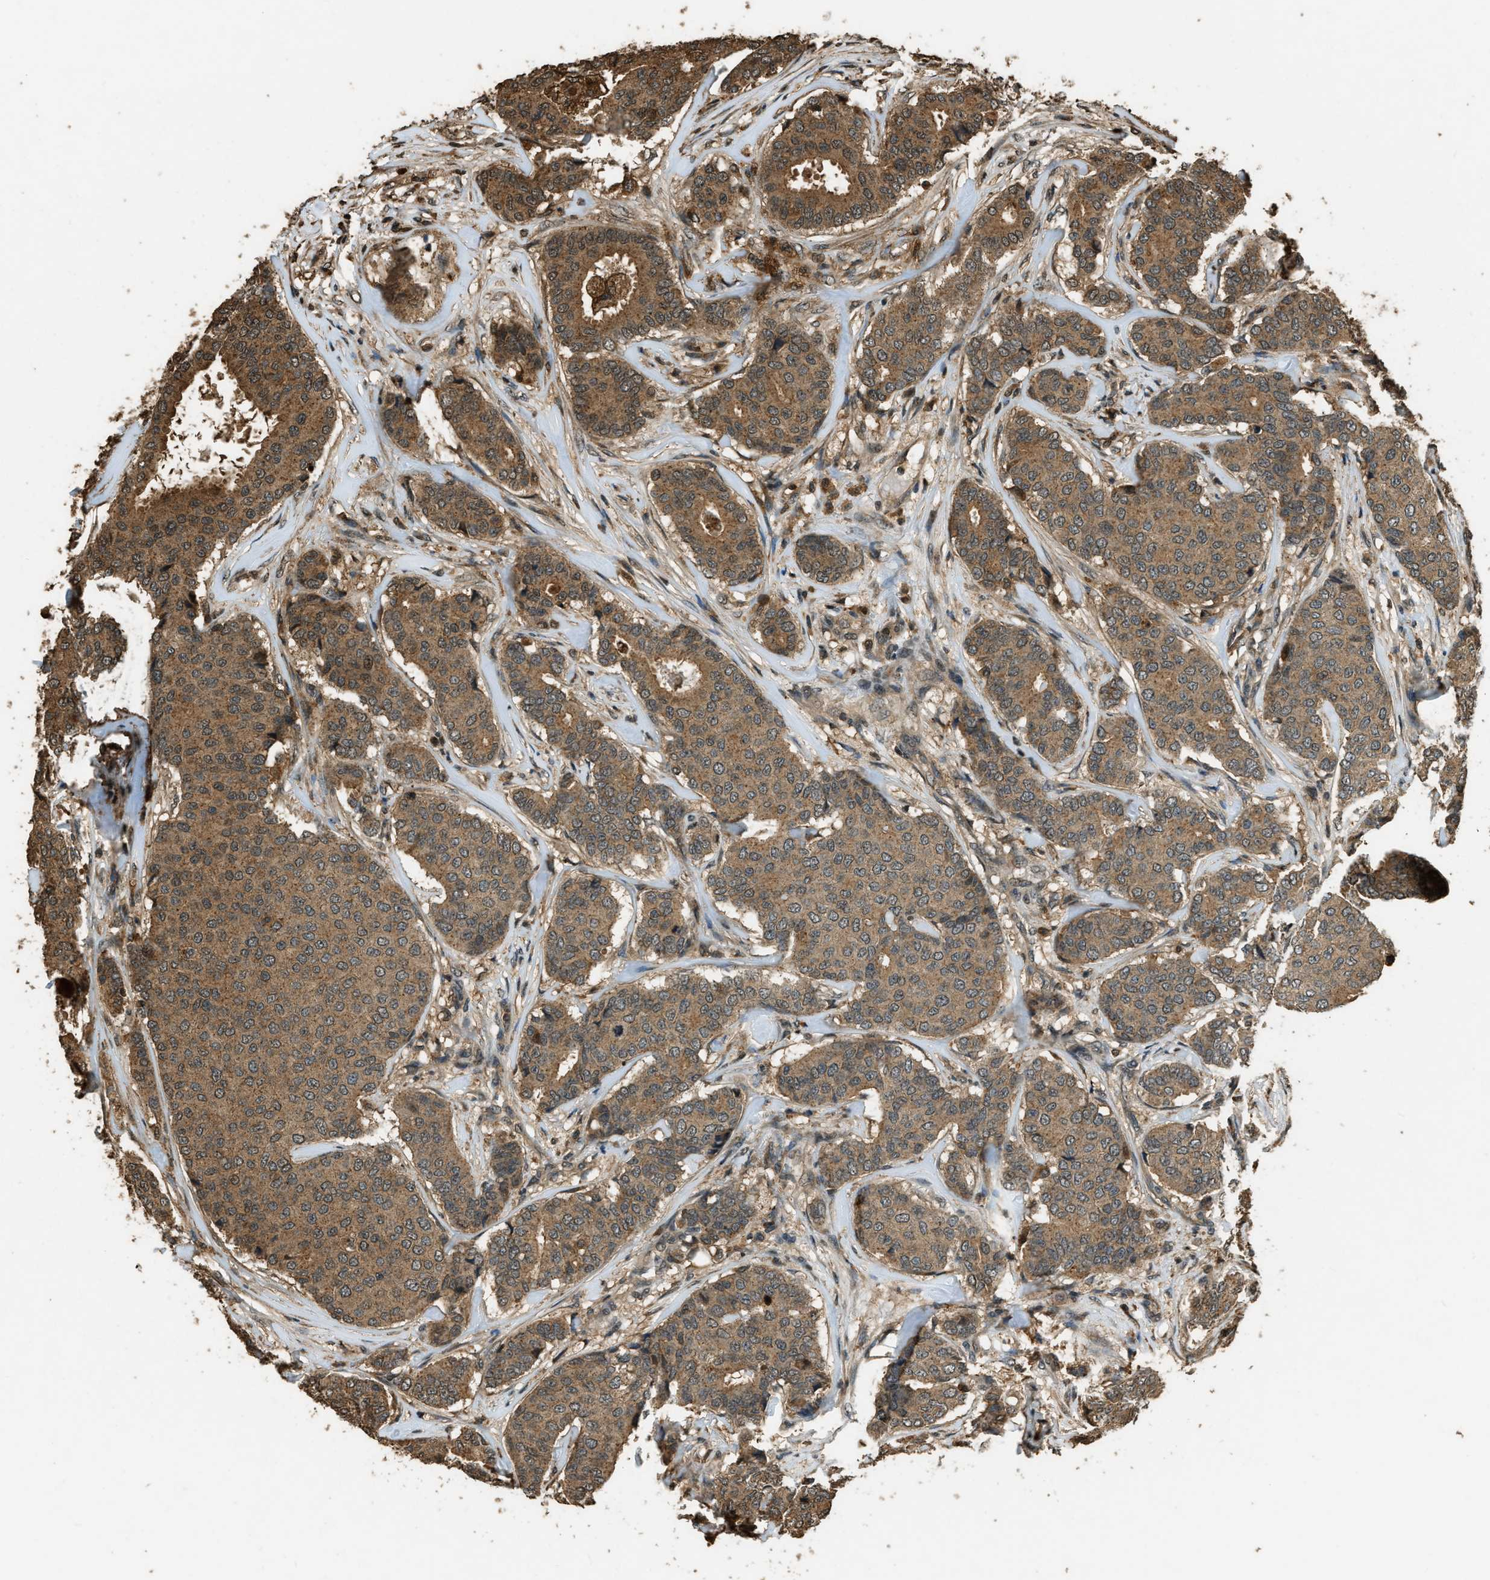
{"staining": {"intensity": "moderate", "quantity": ">75%", "location": "cytoplasmic/membranous"}, "tissue": "breast cancer", "cell_type": "Tumor cells", "image_type": "cancer", "snomed": [{"axis": "morphology", "description": "Duct carcinoma"}, {"axis": "topography", "description": "Breast"}], "caption": "Intraductal carcinoma (breast) stained with DAB (3,3'-diaminobenzidine) IHC exhibits medium levels of moderate cytoplasmic/membranous staining in about >75% of tumor cells.", "gene": "RAP2A", "patient": {"sex": "female", "age": 75}}